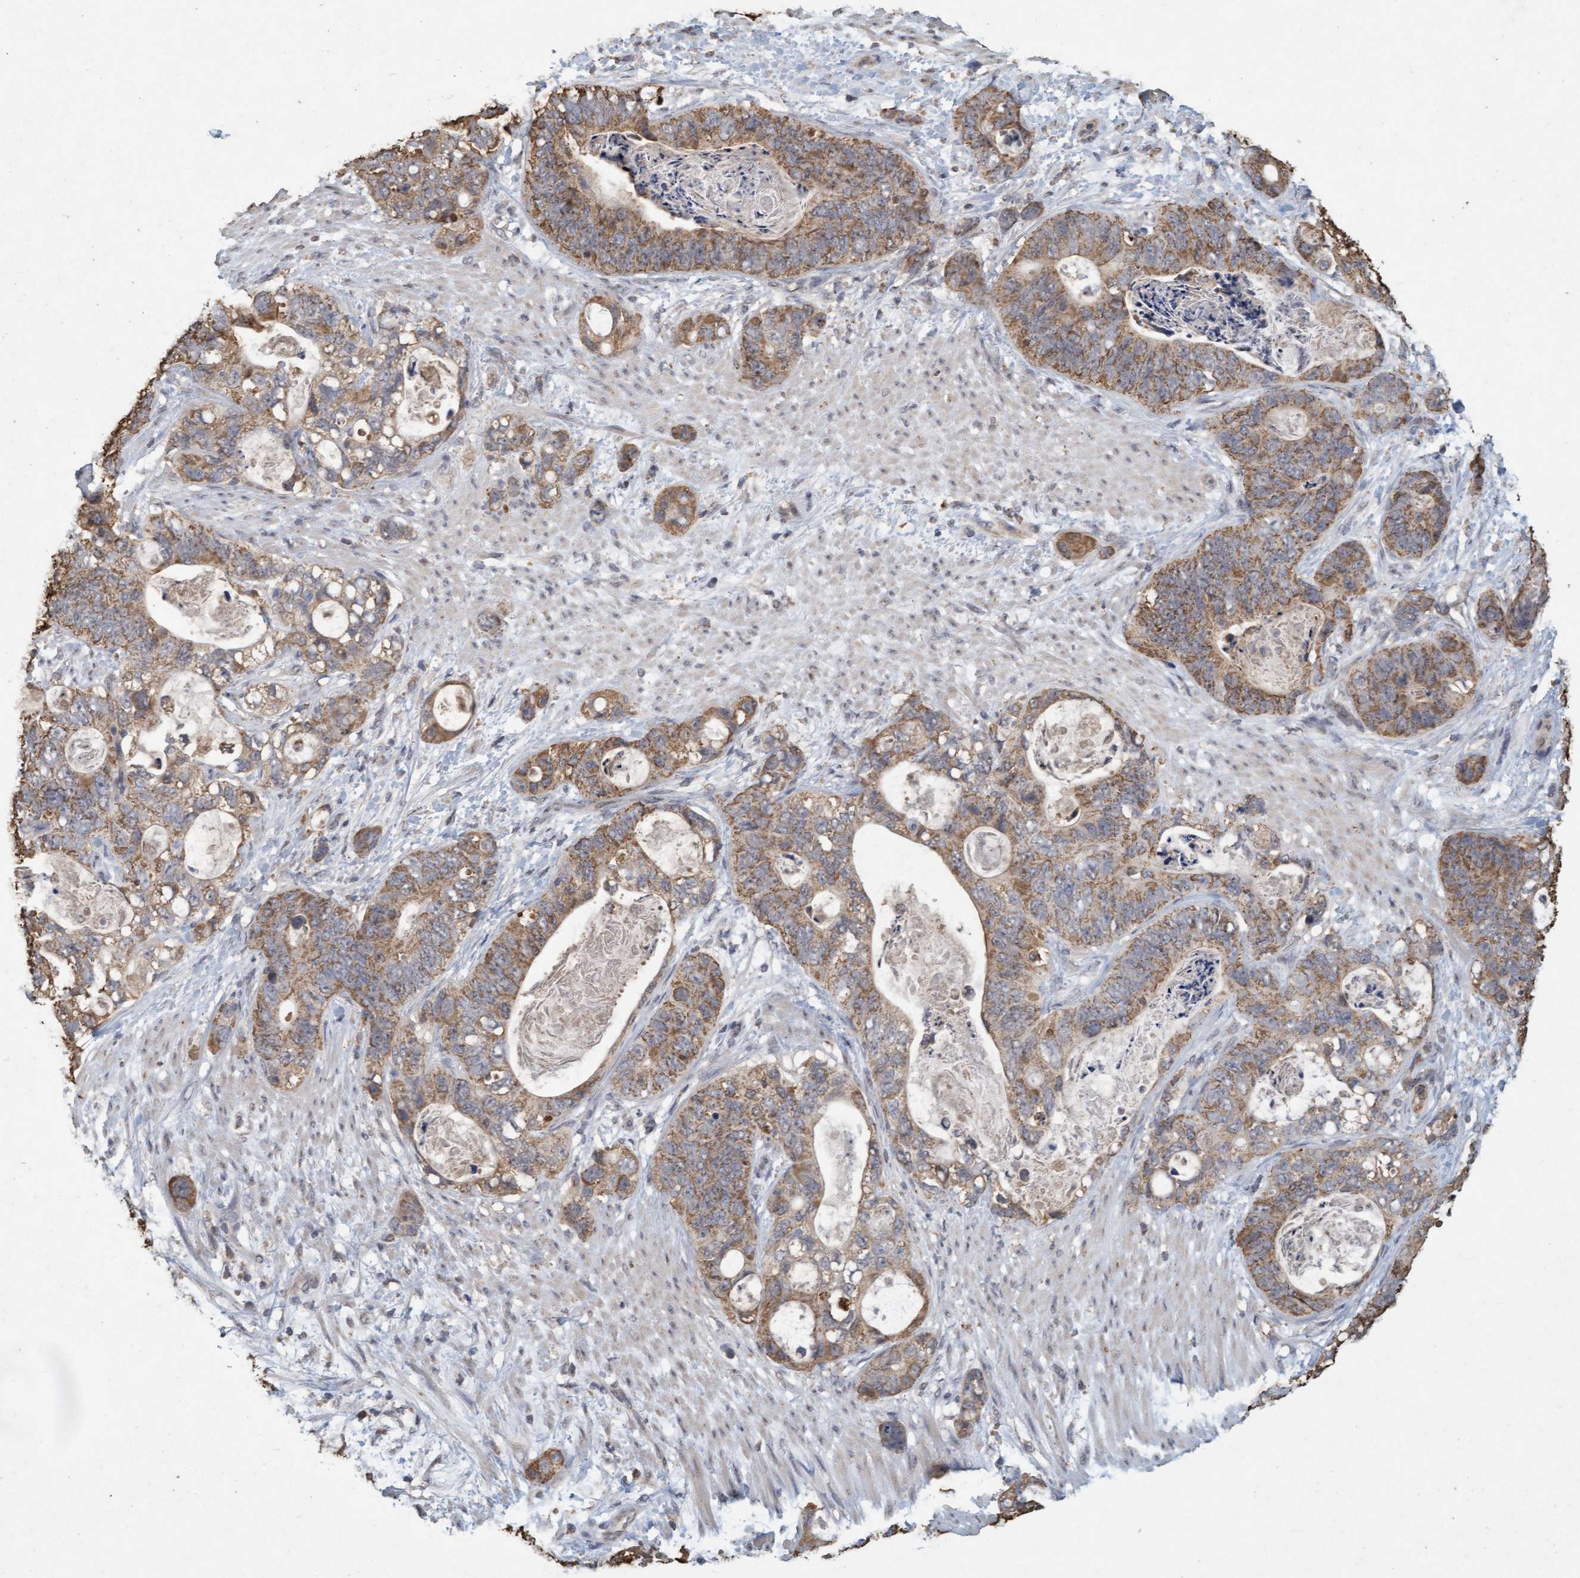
{"staining": {"intensity": "moderate", "quantity": ">75%", "location": "cytoplasmic/membranous"}, "tissue": "stomach cancer", "cell_type": "Tumor cells", "image_type": "cancer", "snomed": [{"axis": "morphology", "description": "Normal tissue, NOS"}, {"axis": "morphology", "description": "Adenocarcinoma, NOS"}, {"axis": "topography", "description": "Stomach"}], "caption": "Moderate cytoplasmic/membranous positivity is identified in approximately >75% of tumor cells in stomach cancer (adenocarcinoma). (Stains: DAB in brown, nuclei in blue, Microscopy: brightfield microscopy at high magnification).", "gene": "VSIG8", "patient": {"sex": "female", "age": 89}}